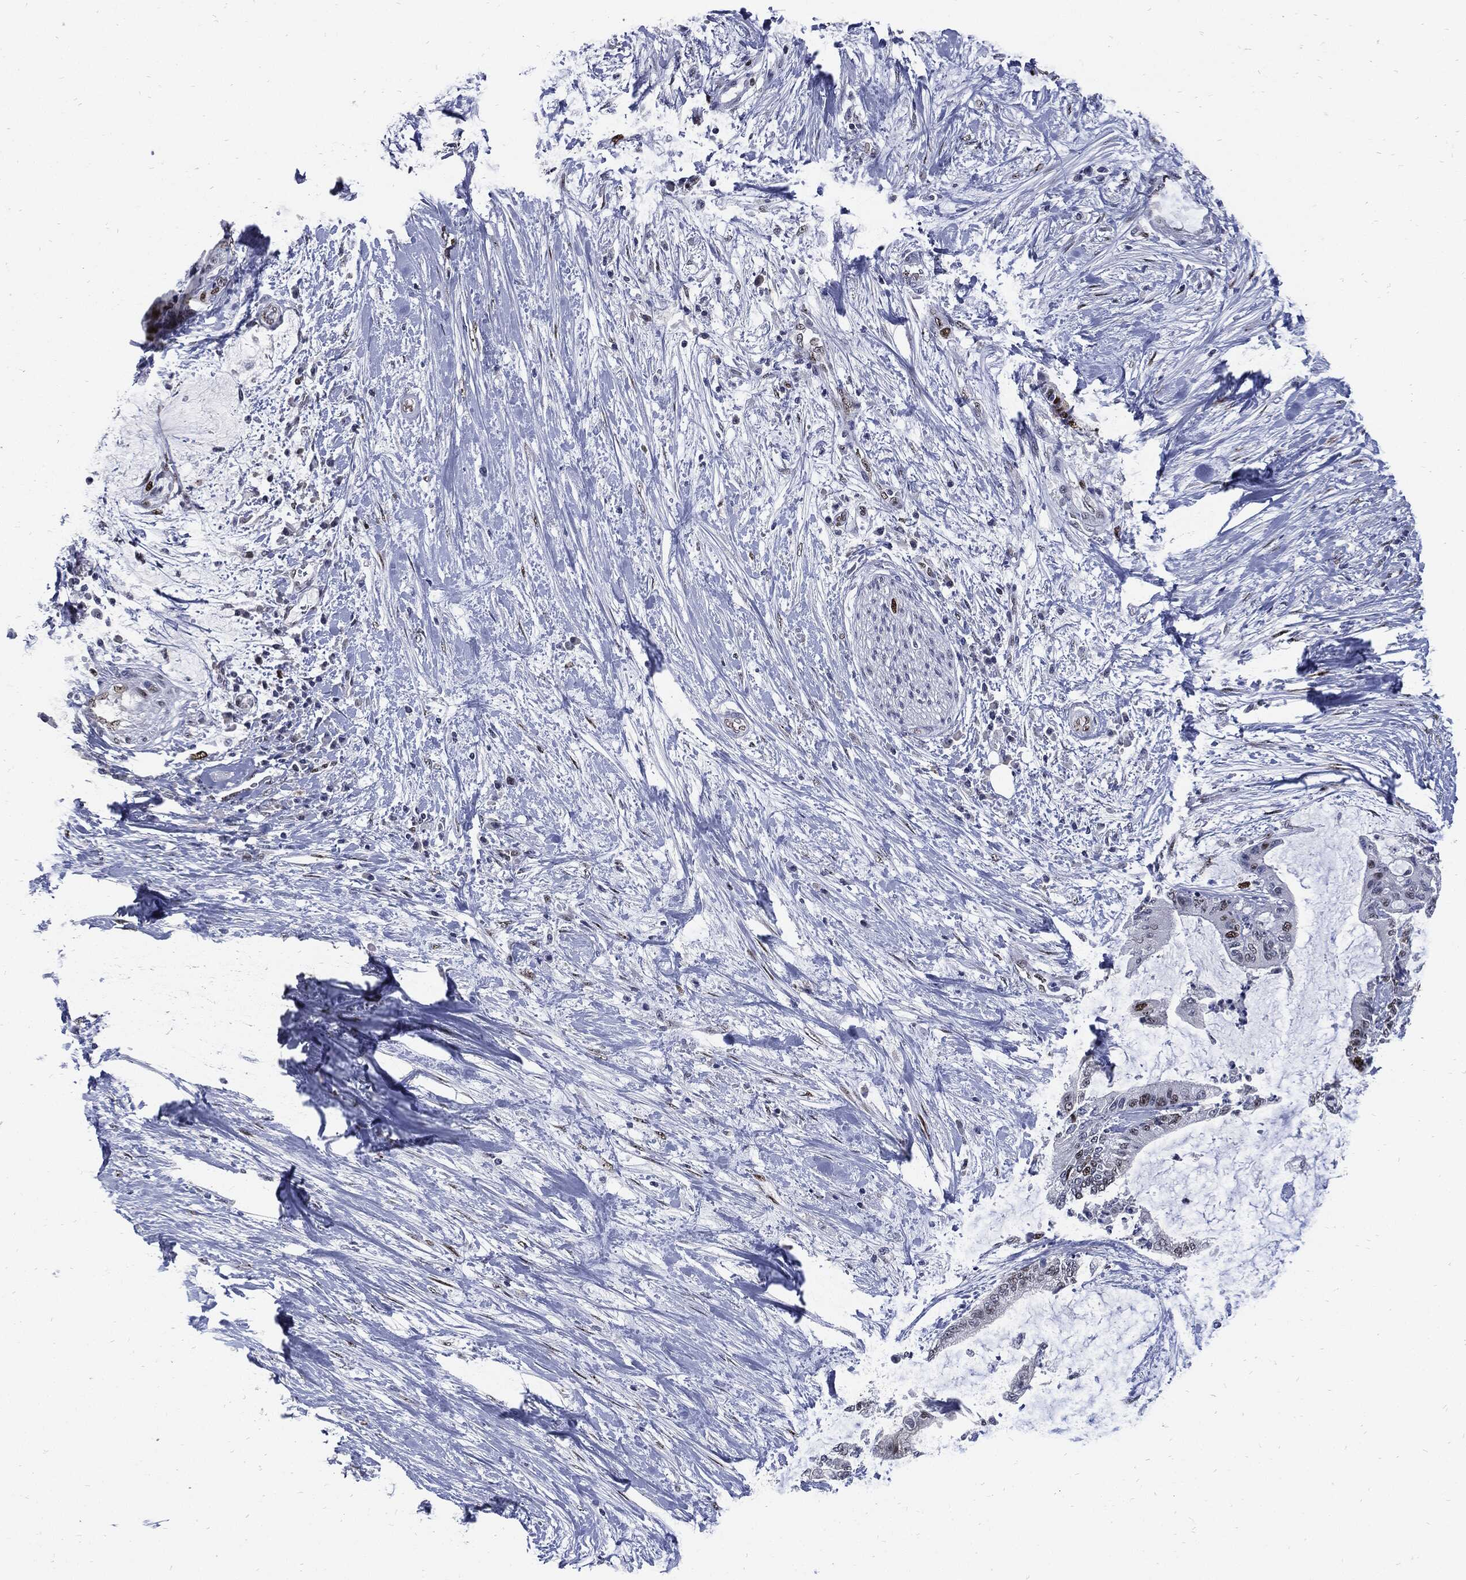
{"staining": {"intensity": "moderate", "quantity": "<25%", "location": "nuclear"}, "tissue": "liver cancer", "cell_type": "Tumor cells", "image_type": "cancer", "snomed": [{"axis": "morphology", "description": "Cholangiocarcinoma"}, {"axis": "topography", "description": "Liver"}], "caption": "This is a photomicrograph of IHC staining of liver cancer (cholangiocarcinoma), which shows moderate expression in the nuclear of tumor cells.", "gene": "NBN", "patient": {"sex": "female", "age": 73}}